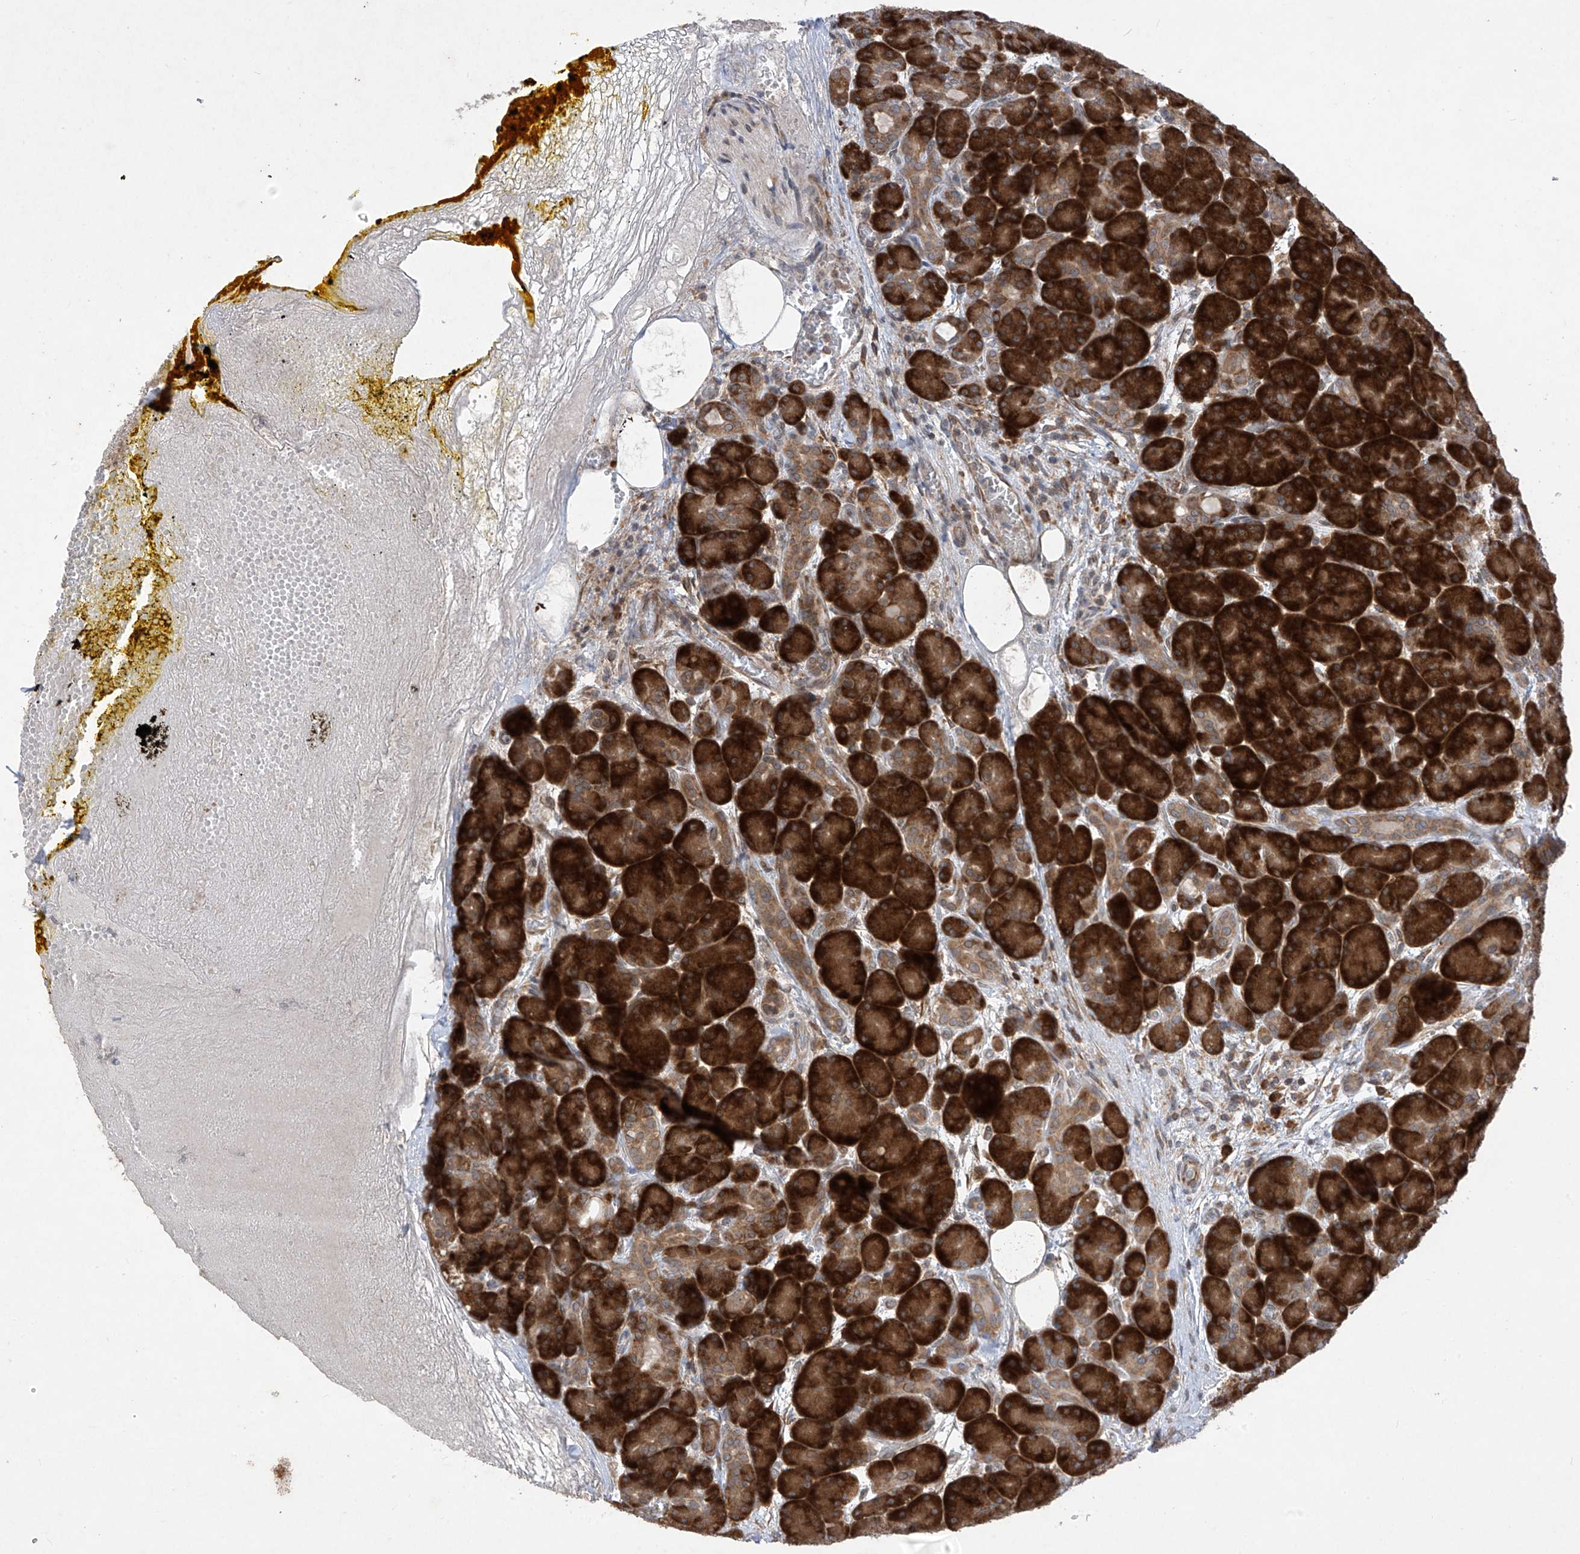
{"staining": {"intensity": "strong", "quantity": ">75%", "location": "cytoplasmic/membranous"}, "tissue": "pancreas", "cell_type": "Exocrine glandular cells", "image_type": "normal", "snomed": [{"axis": "morphology", "description": "Normal tissue, NOS"}, {"axis": "topography", "description": "Pancreas"}], "caption": "High-power microscopy captured an immunohistochemistry image of benign pancreas, revealing strong cytoplasmic/membranous staining in approximately >75% of exocrine glandular cells.", "gene": "RPL34", "patient": {"sex": "male", "age": 63}}